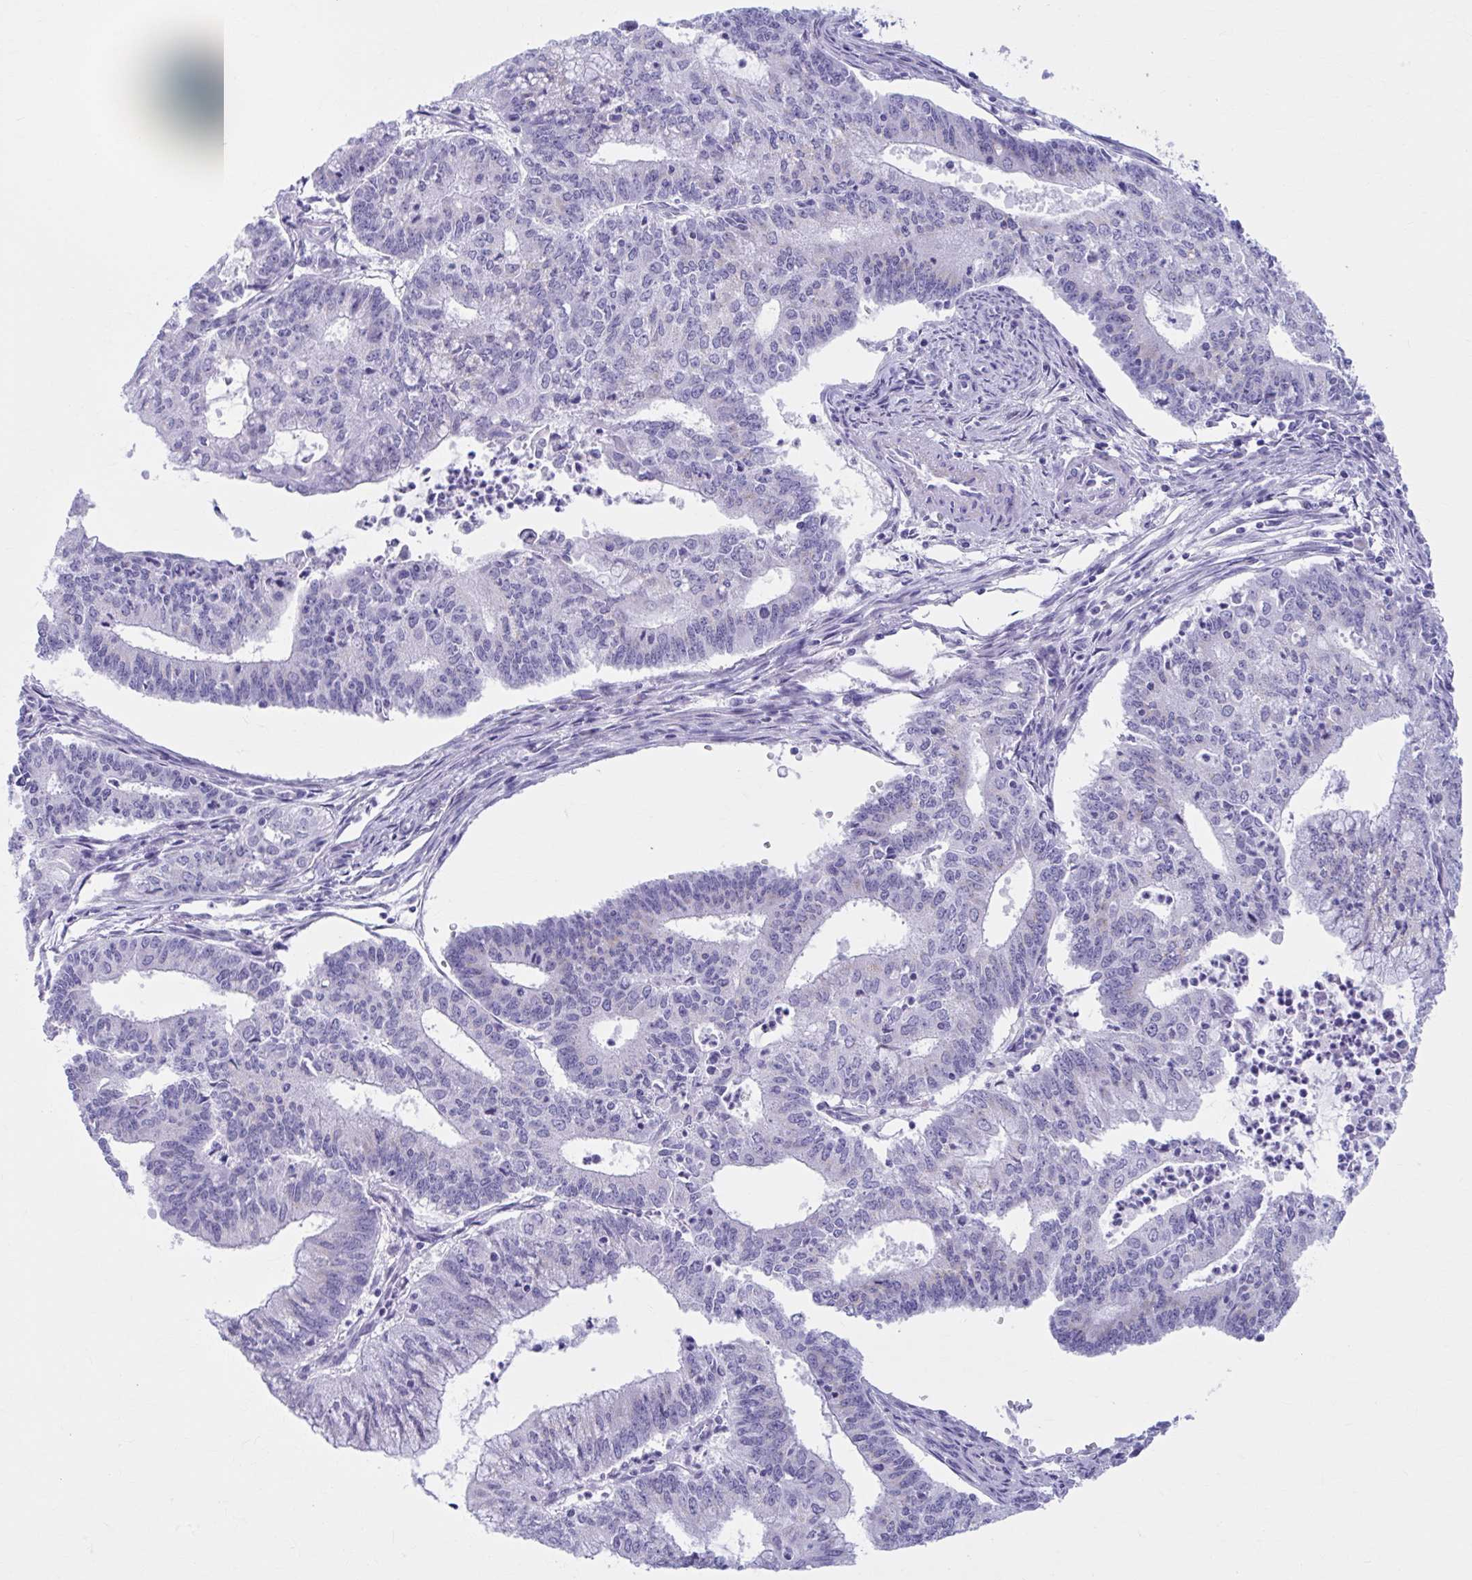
{"staining": {"intensity": "negative", "quantity": "none", "location": "none"}, "tissue": "endometrial cancer", "cell_type": "Tumor cells", "image_type": "cancer", "snomed": [{"axis": "morphology", "description": "Adenocarcinoma, NOS"}, {"axis": "topography", "description": "Endometrium"}], "caption": "A histopathology image of endometrial cancer stained for a protein exhibits no brown staining in tumor cells. Brightfield microscopy of immunohistochemistry (IHC) stained with DAB (3,3'-diaminobenzidine) (brown) and hematoxylin (blue), captured at high magnification.", "gene": "KCNE2", "patient": {"sex": "female", "age": 61}}